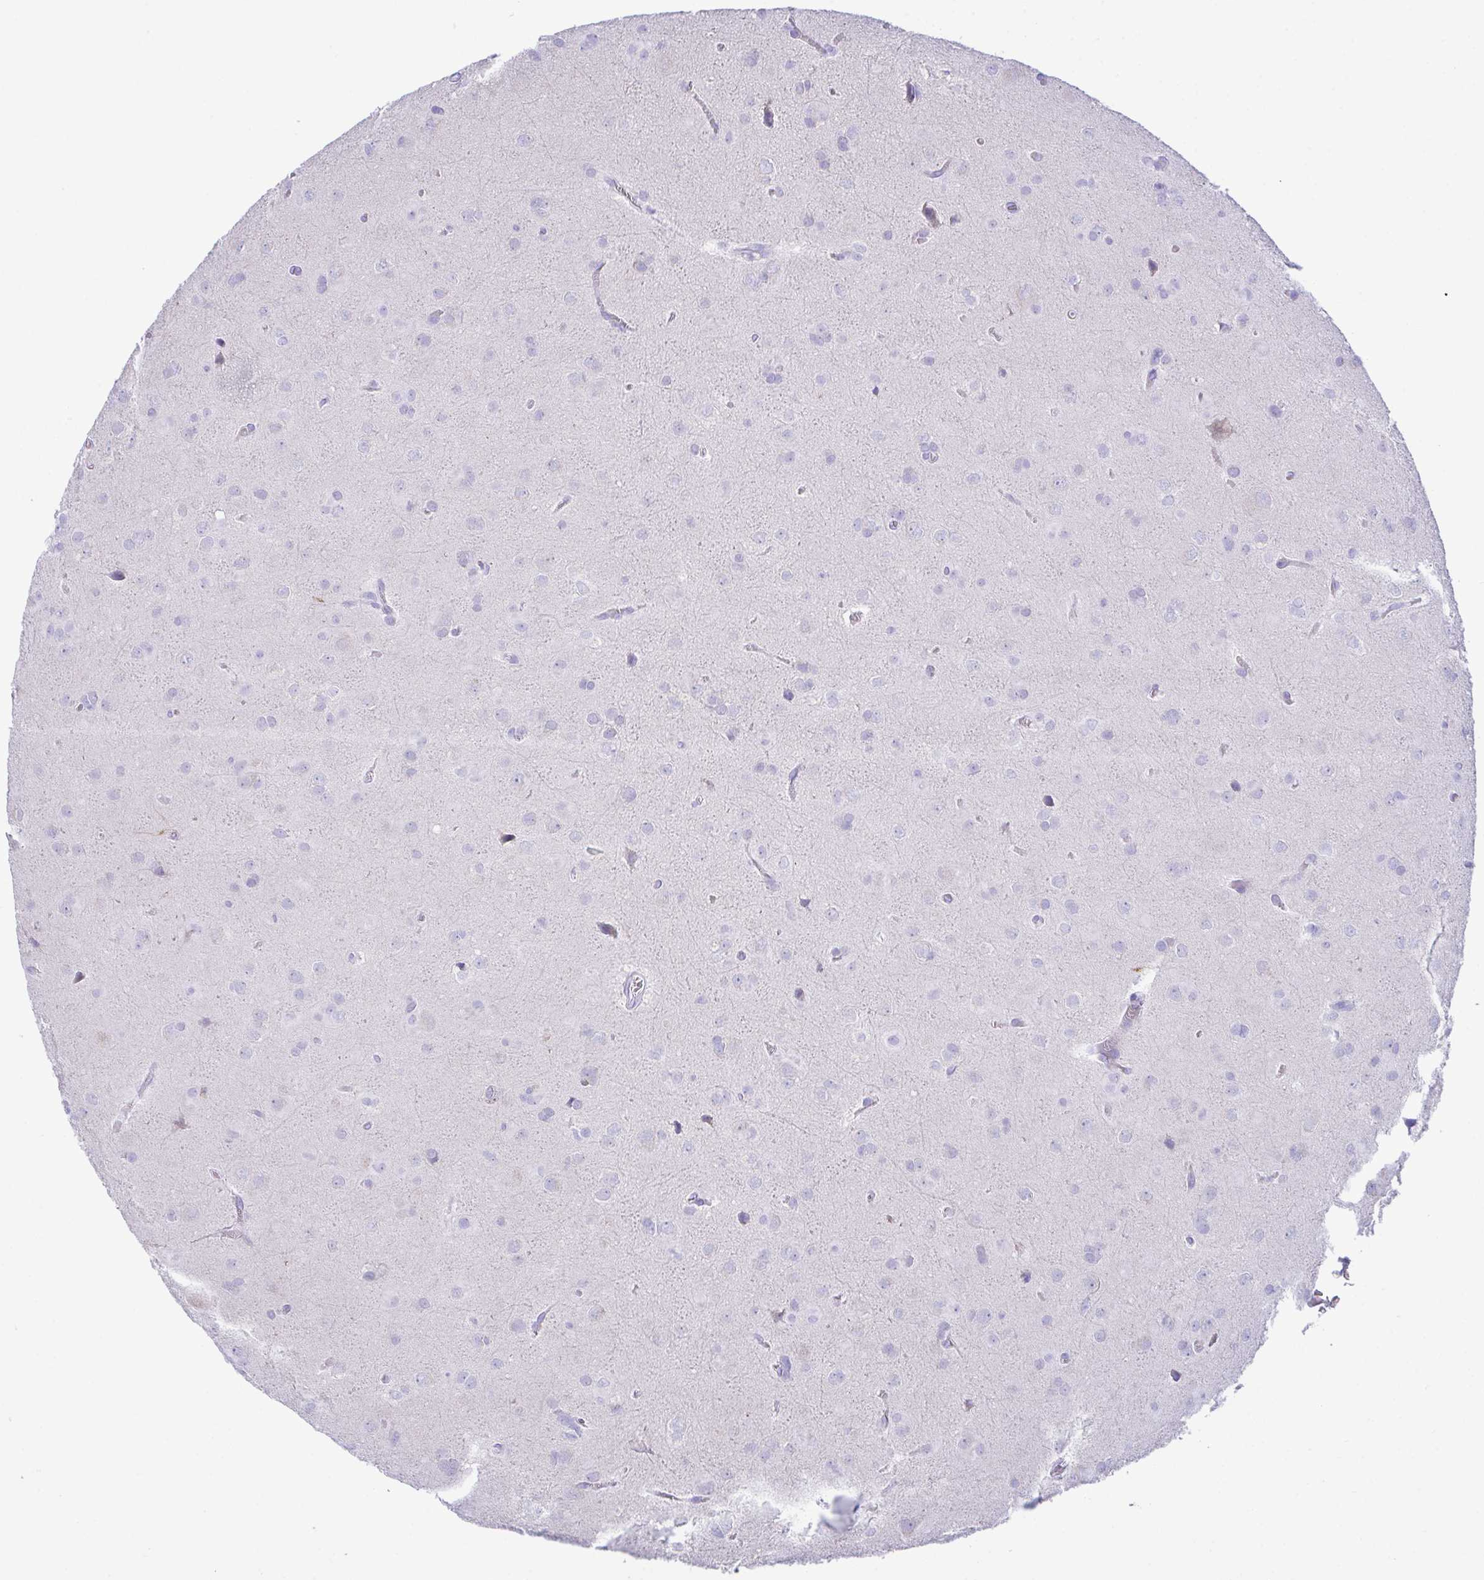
{"staining": {"intensity": "negative", "quantity": "none", "location": "none"}, "tissue": "glioma", "cell_type": "Tumor cells", "image_type": "cancer", "snomed": [{"axis": "morphology", "description": "Glioma, malignant, Low grade"}, {"axis": "topography", "description": "Brain"}], "caption": "Tumor cells are negative for protein expression in human glioma.", "gene": "NLRP8", "patient": {"sex": "male", "age": 58}}